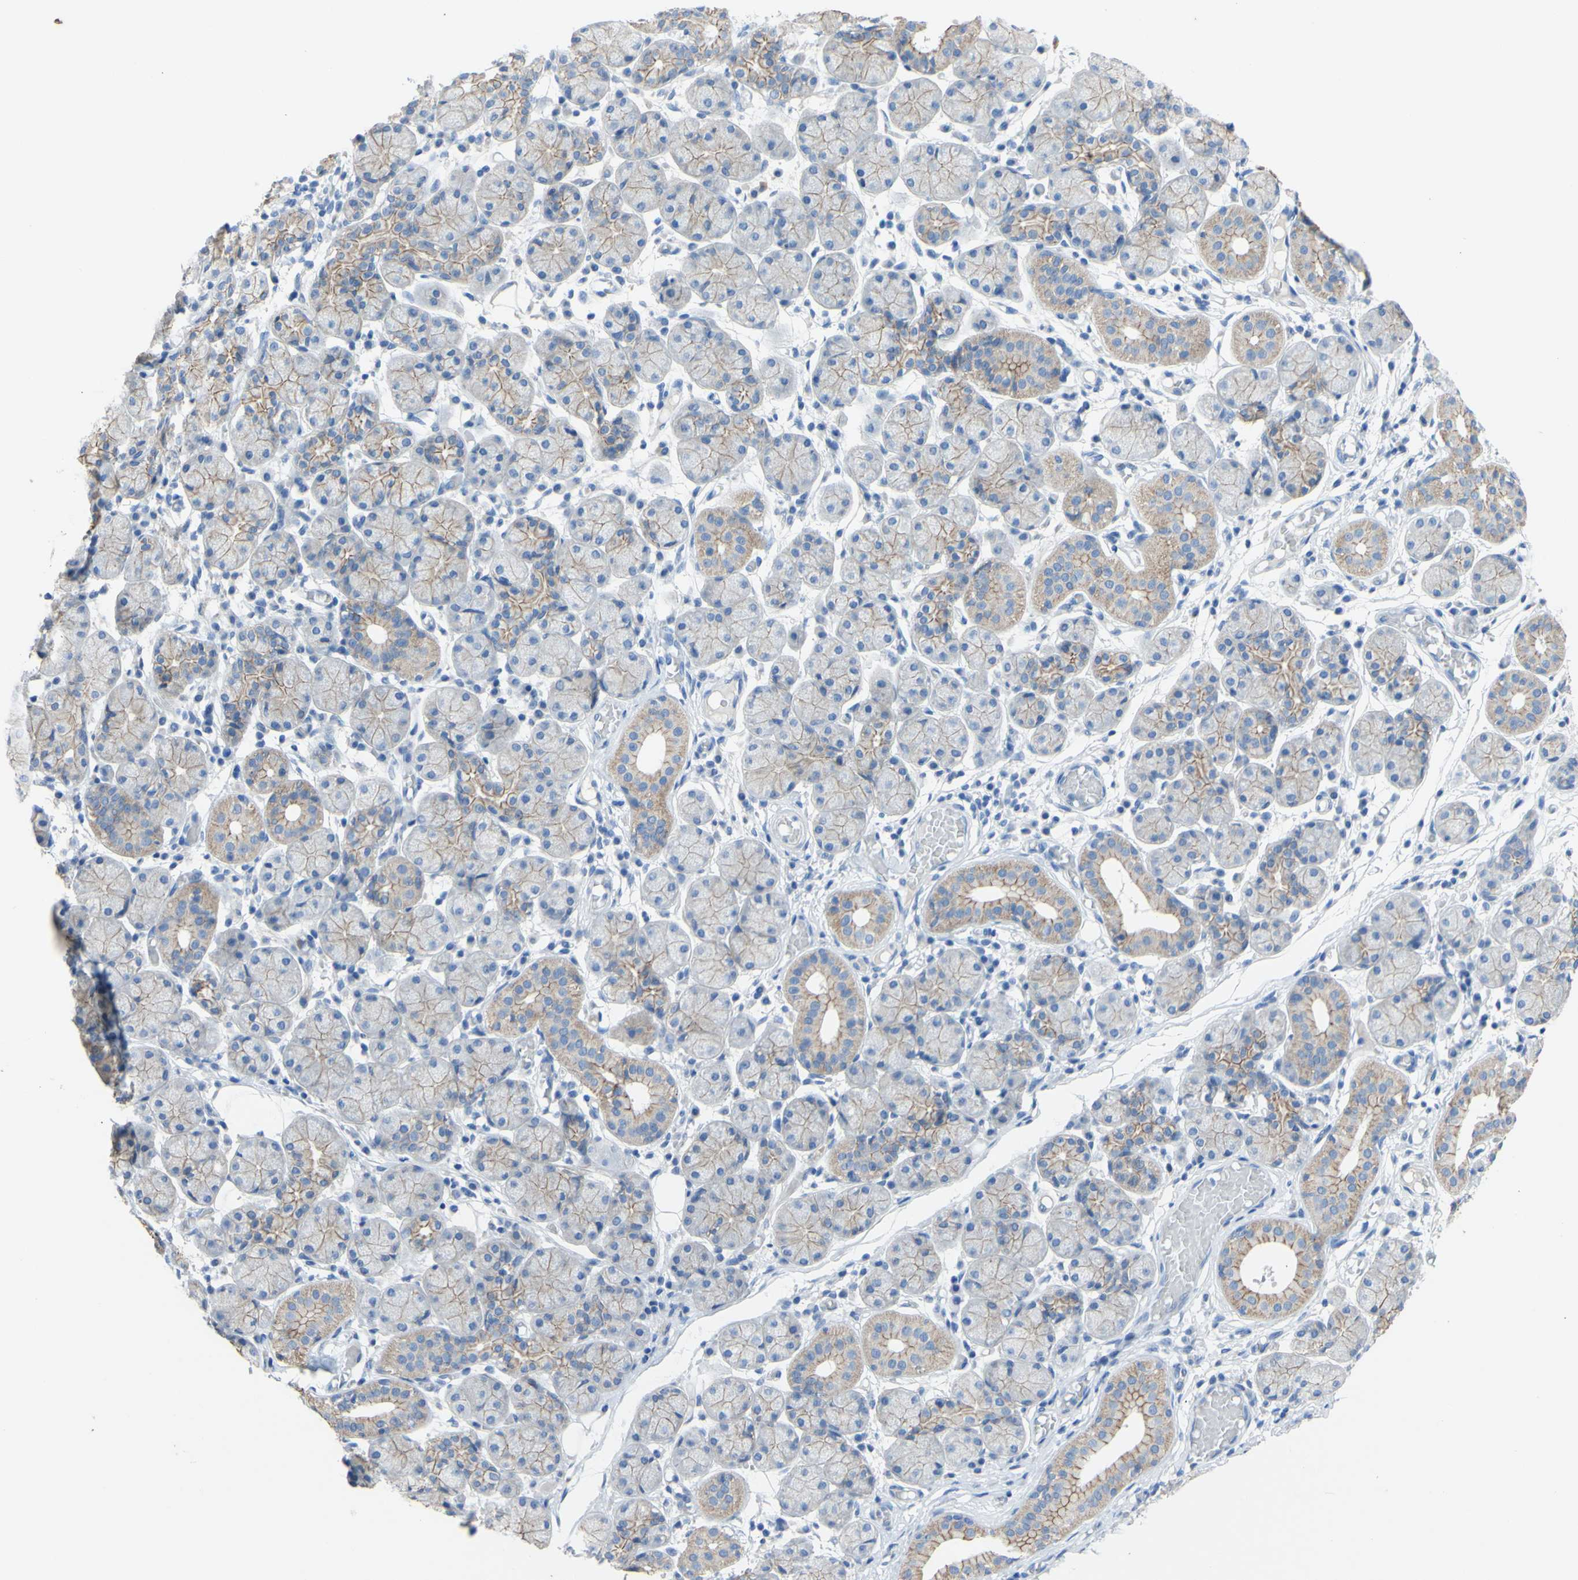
{"staining": {"intensity": "moderate", "quantity": "25%-75%", "location": "cytoplasmic/membranous"}, "tissue": "salivary gland", "cell_type": "Glandular cells", "image_type": "normal", "snomed": [{"axis": "morphology", "description": "Normal tissue, NOS"}, {"axis": "topography", "description": "Salivary gland"}], "caption": "This photomicrograph exhibits immunohistochemistry staining of normal salivary gland, with medium moderate cytoplasmic/membranous expression in approximately 25%-75% of glandular cells.", "gene": "DSC2", "patient": {"sex": "female", "age": 24}}